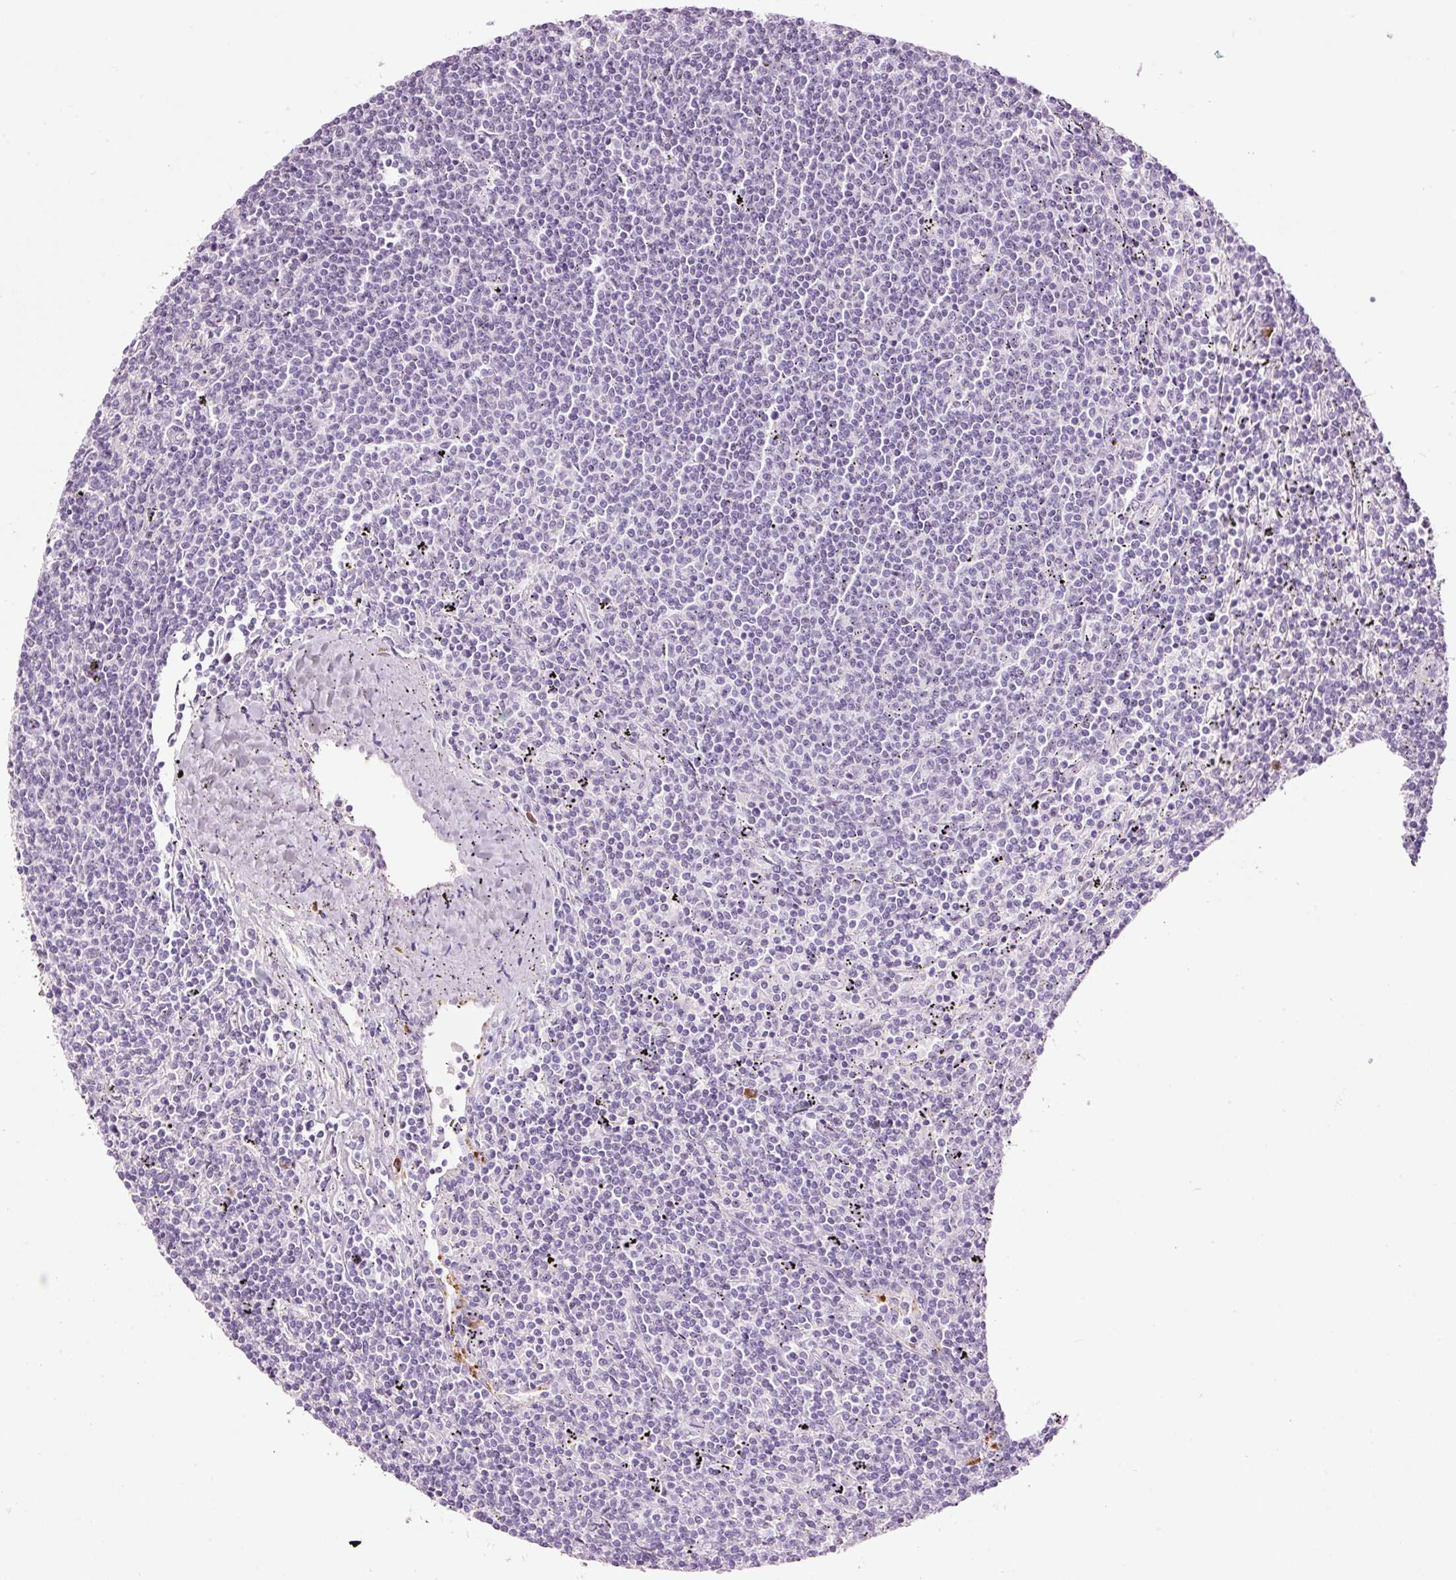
{"staining": {"intensity": "negative", "quantity": "none", "location": "none"}, "tissue": "lymphoma", "cell_type": "Tumor cells", "image_type": "cancer", "snomed": [{"axis": "morphology", "description": "Malignant lymphoma, non-Hodgkin's type, Low grade"}, {"axis": "topography", "description": "Spleen"}], "caption": "DAB (3,3'-diaminobenzidine) immunohistochemical staining of lymphoma exhibits no significant expression in tumor cells.", "gene": "KLF1", "patient": {"sex": "female", "age": 50}}